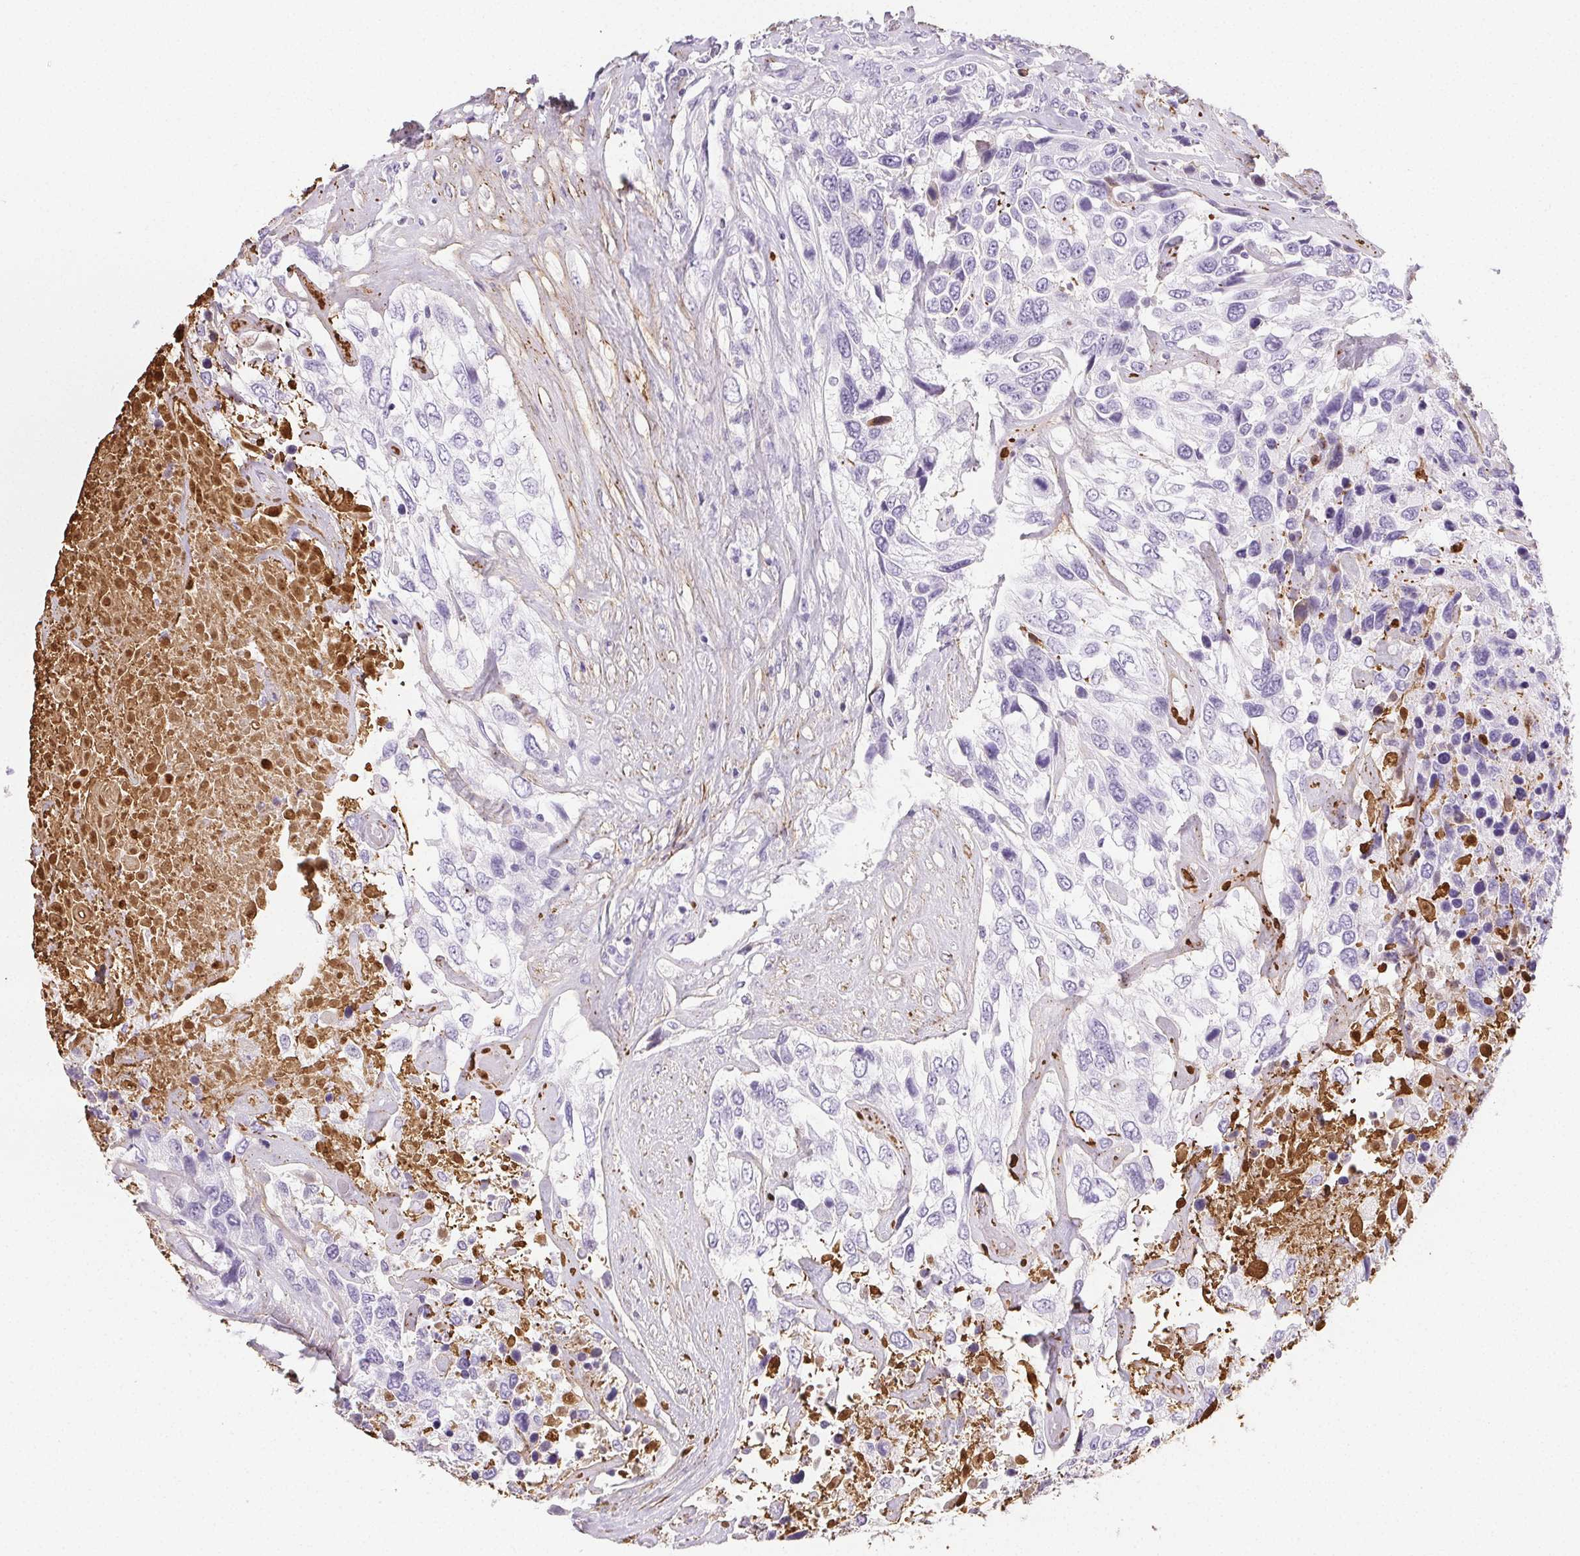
{"staining": {"intensity": "negative", "quantity": "none", "location": "none"}, "tissue": "urothelial cancer", "cell_type": "Tumor cells", "image_type": "cancer", "snomed": [{"axis": "morphology", "description": "Urothelial carcinoma, High grade"}, {"axis": "topography", "description": "Urinary bladder"}], "caption": "Immunohistochemical staining of human high-grade urothelial carcinoma reveals no significant expression in tumor cells.", "gene": "VTN", "patient": {"sex": "female", "age": 70}}